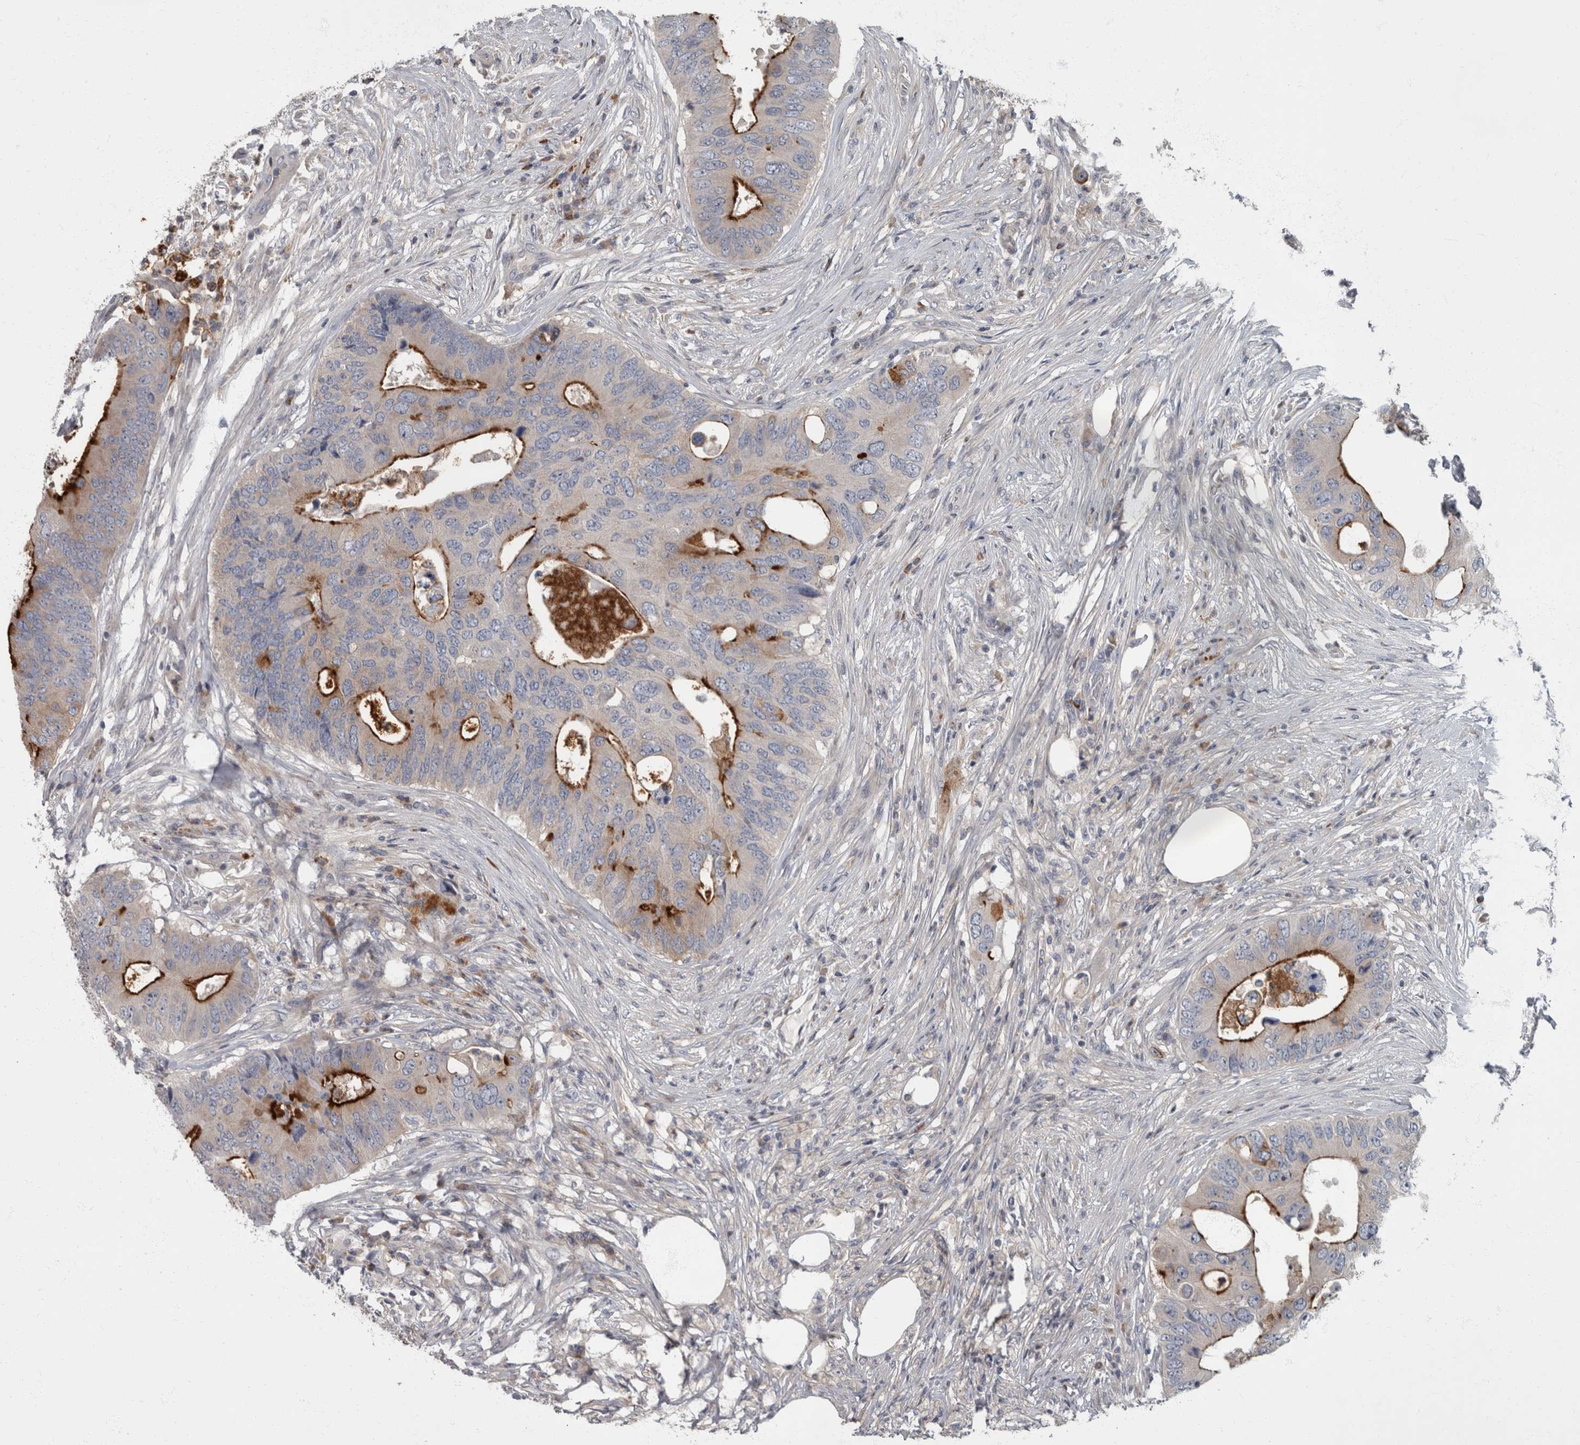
{"staining": {"intensity": "strong", "quantity": "25%-75%", "location": "cytoplasmic/membranous"}, "tissue": "colorectal cancer", "cell_type": "Tumor cells", "image_type": "cancer", "snomed": [{"axis": "morphology", "description": "Adenocarcinoma, NOS"}, {"axis": "topography", "description": "Colon"}], "caption": "IHC of colorectal cancer shows high levels of strong cytoplasmic/membranous positivity in about 25%-75% of tumor cells.", "gene": "CDC42BPG", "patient": {"sex": "male", "age": 71}}